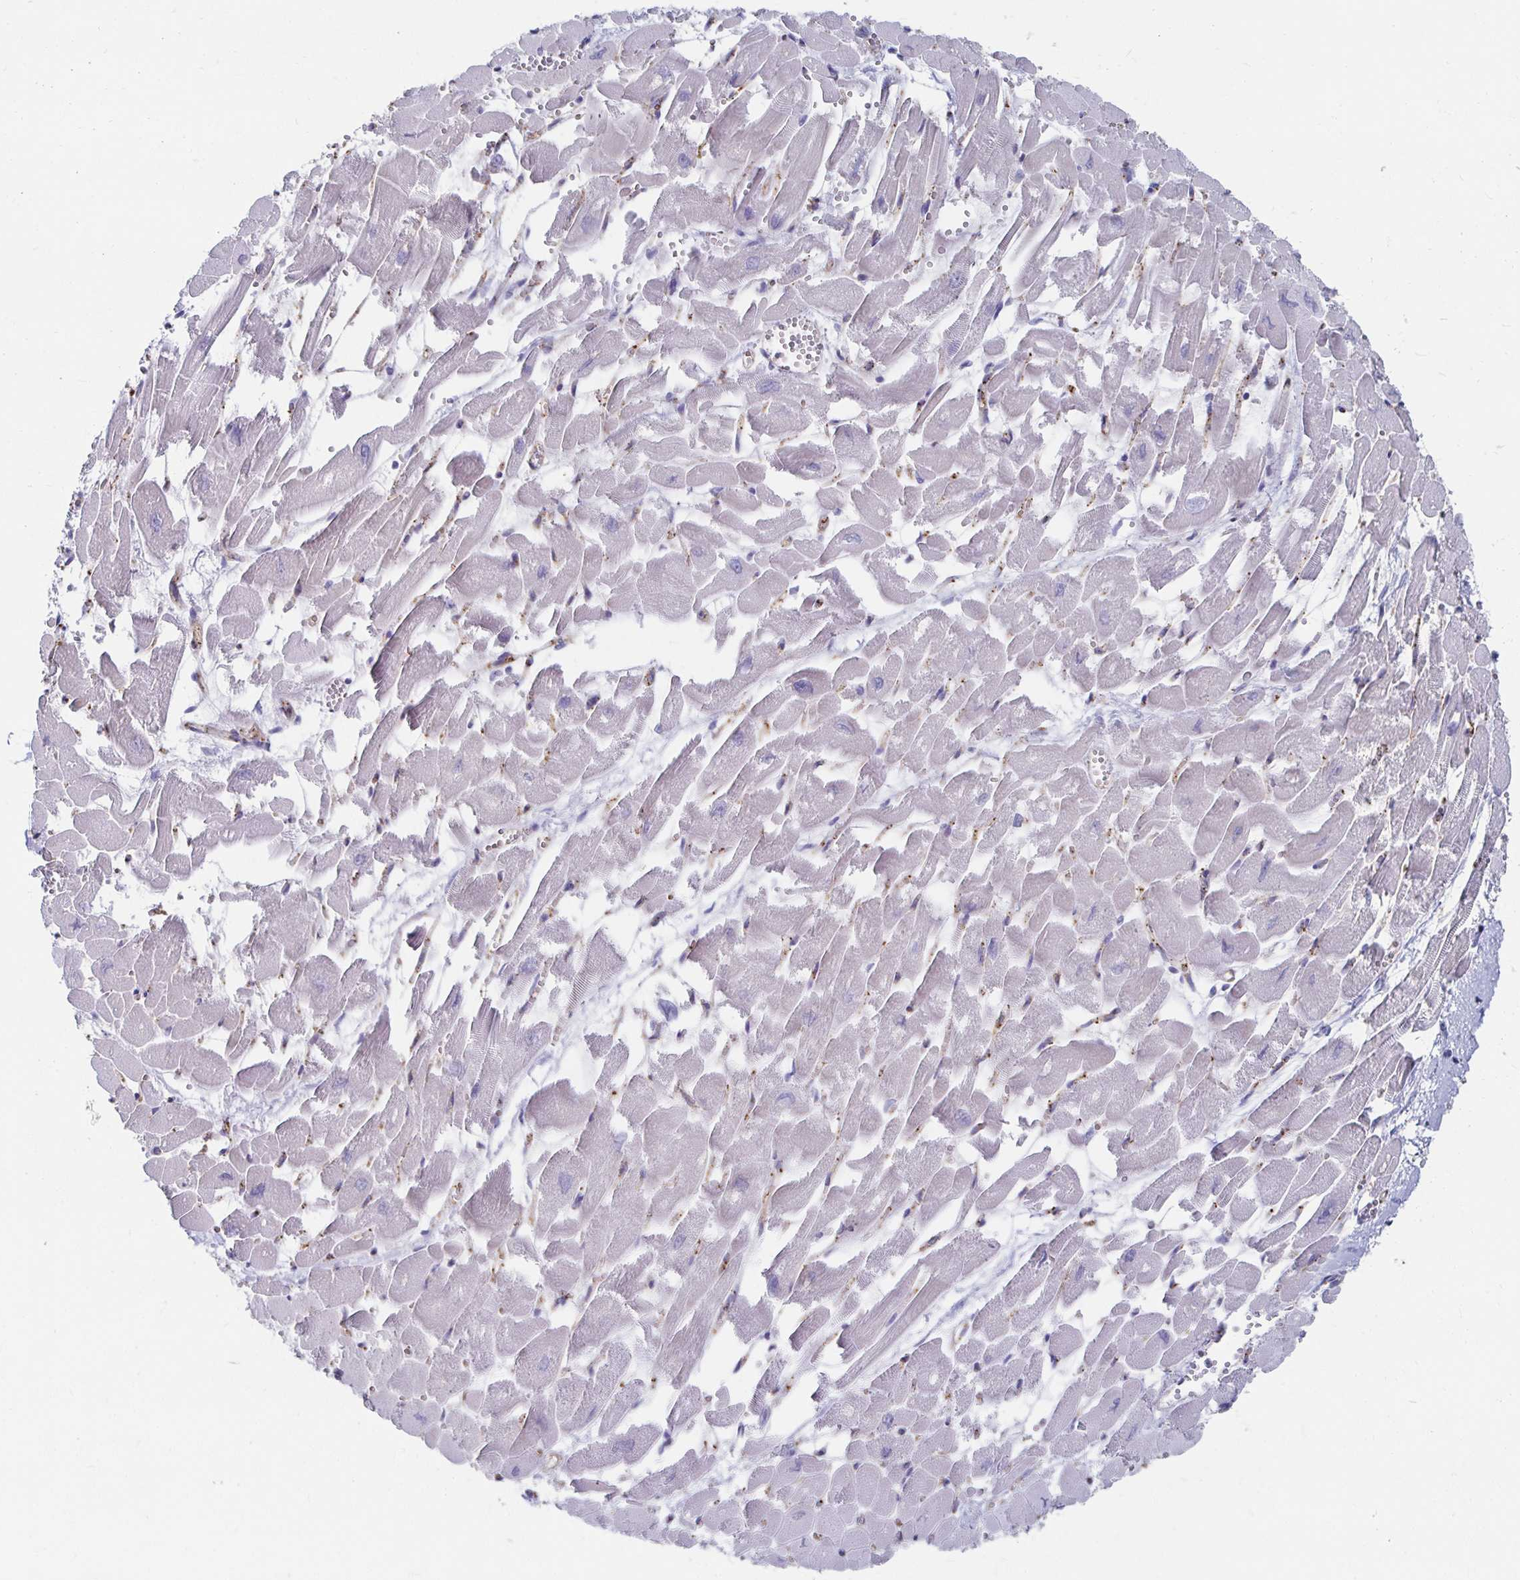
{"staining": {"intensity": "negative", "quantity": "none", "location": "none"}, "tissue": "heart muscle", "cell_type": "Cardiomyocytes", "image_type": "normal", "snomed": [{"axis": "morphology", "description": "Normal tissue, NOS"}, {"axis": "topography", "description": "Heart"}], "caption": "DAB immunohistochemical staining of benign human heart muscle demonstrates no significant expression in cardiomyocytes.", "gene": "NOCT", "patient": {"sex": "female", "age": 52}}